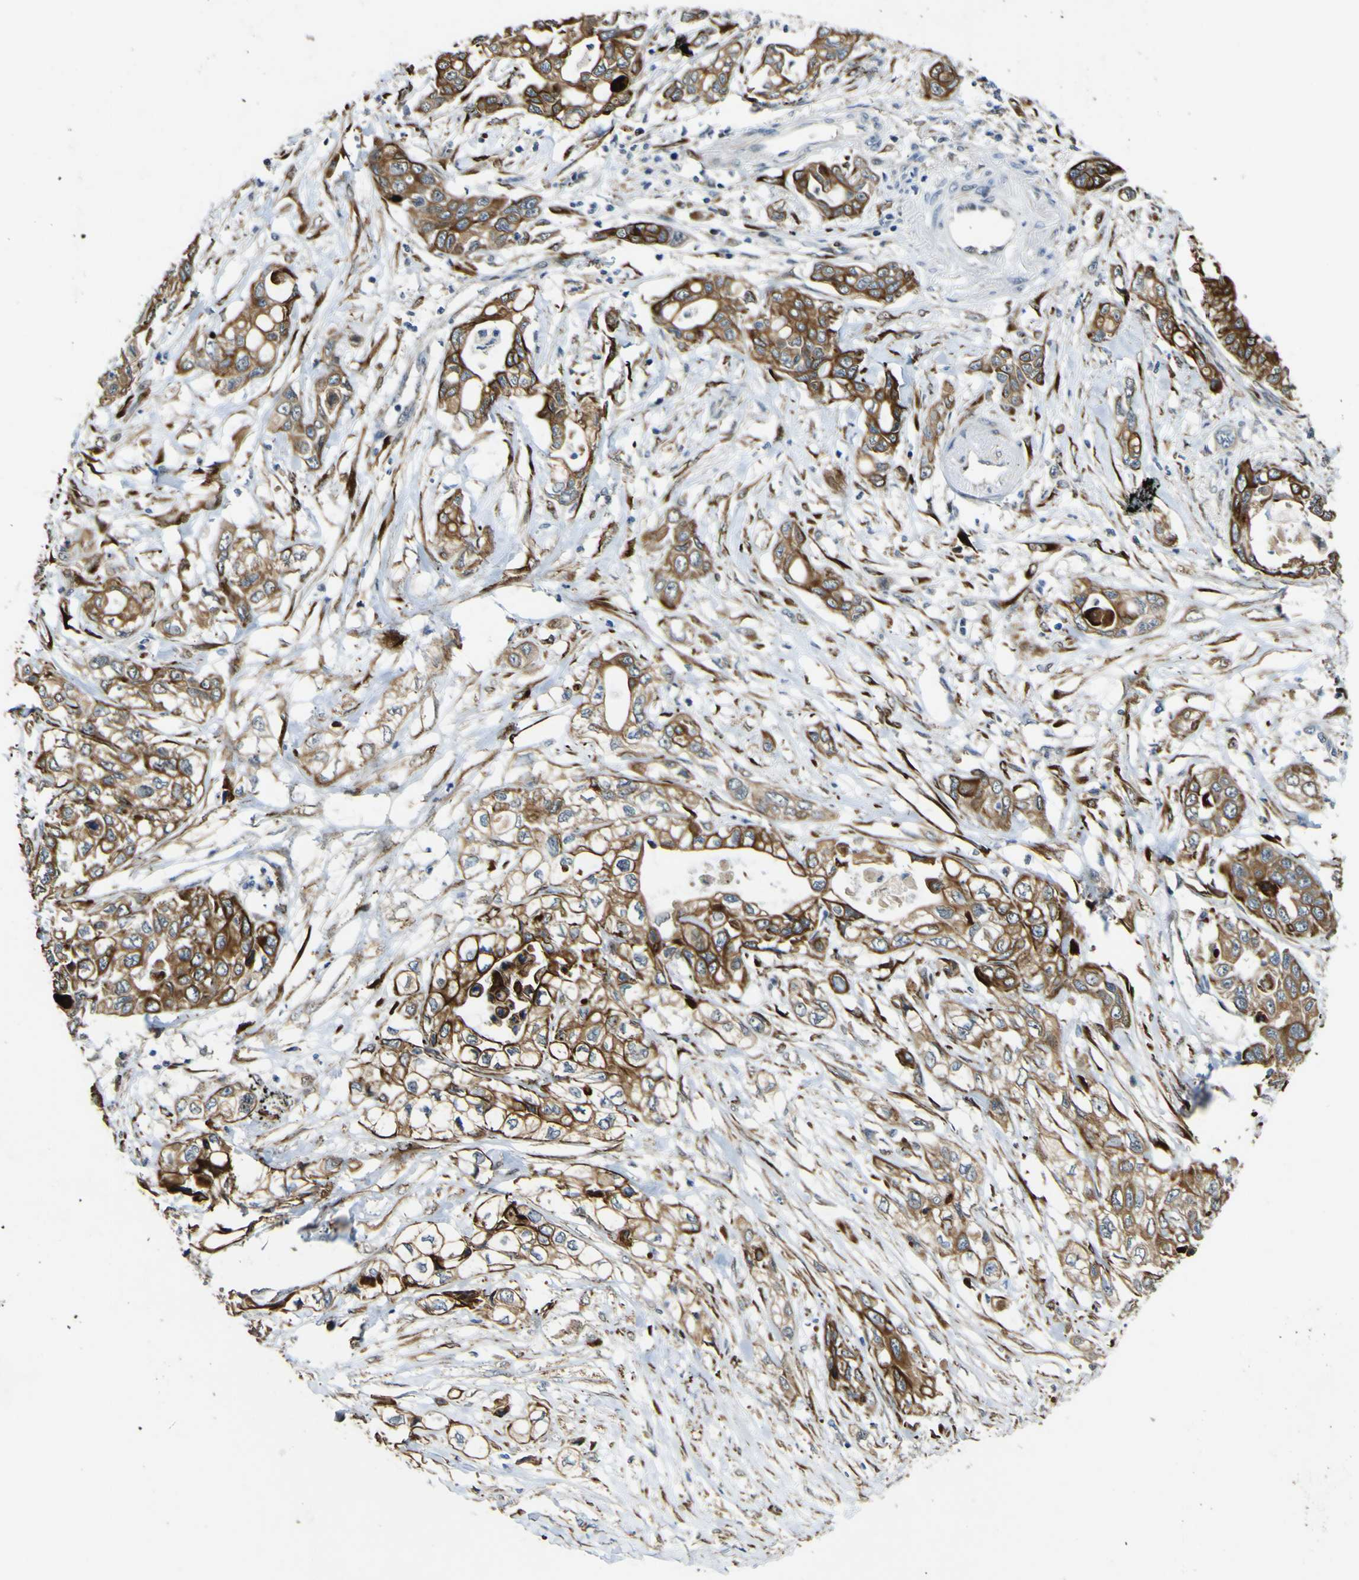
{"staining": {"intensity": "strong", "quantity": ">75%", "location": "cytoplasmic/membranous"}, "tissue": "pancreatic cancer", "cell_type": "Tumor cells", "image_type": "cancer", "snomed": [{"axis": "morphology", "description": "Adenocarcinoma, NOS"}, {"axis": "topography", "description": "Pancreas"}], "caption": "Pancreatic cancer (adenocarcinoma) was stained to show a protein in brown. There is high levels of strong cytoplasmic/membranous positivity in about >75% of tumor cells. Using DAB (3,3'-diaminobenzidine) (brown) and hematoxylin (blue) stains, captured at high magnification using brightfield microscopy.", "gene": "LBHD1", "patient": {"sex": "female", "age": 70}}